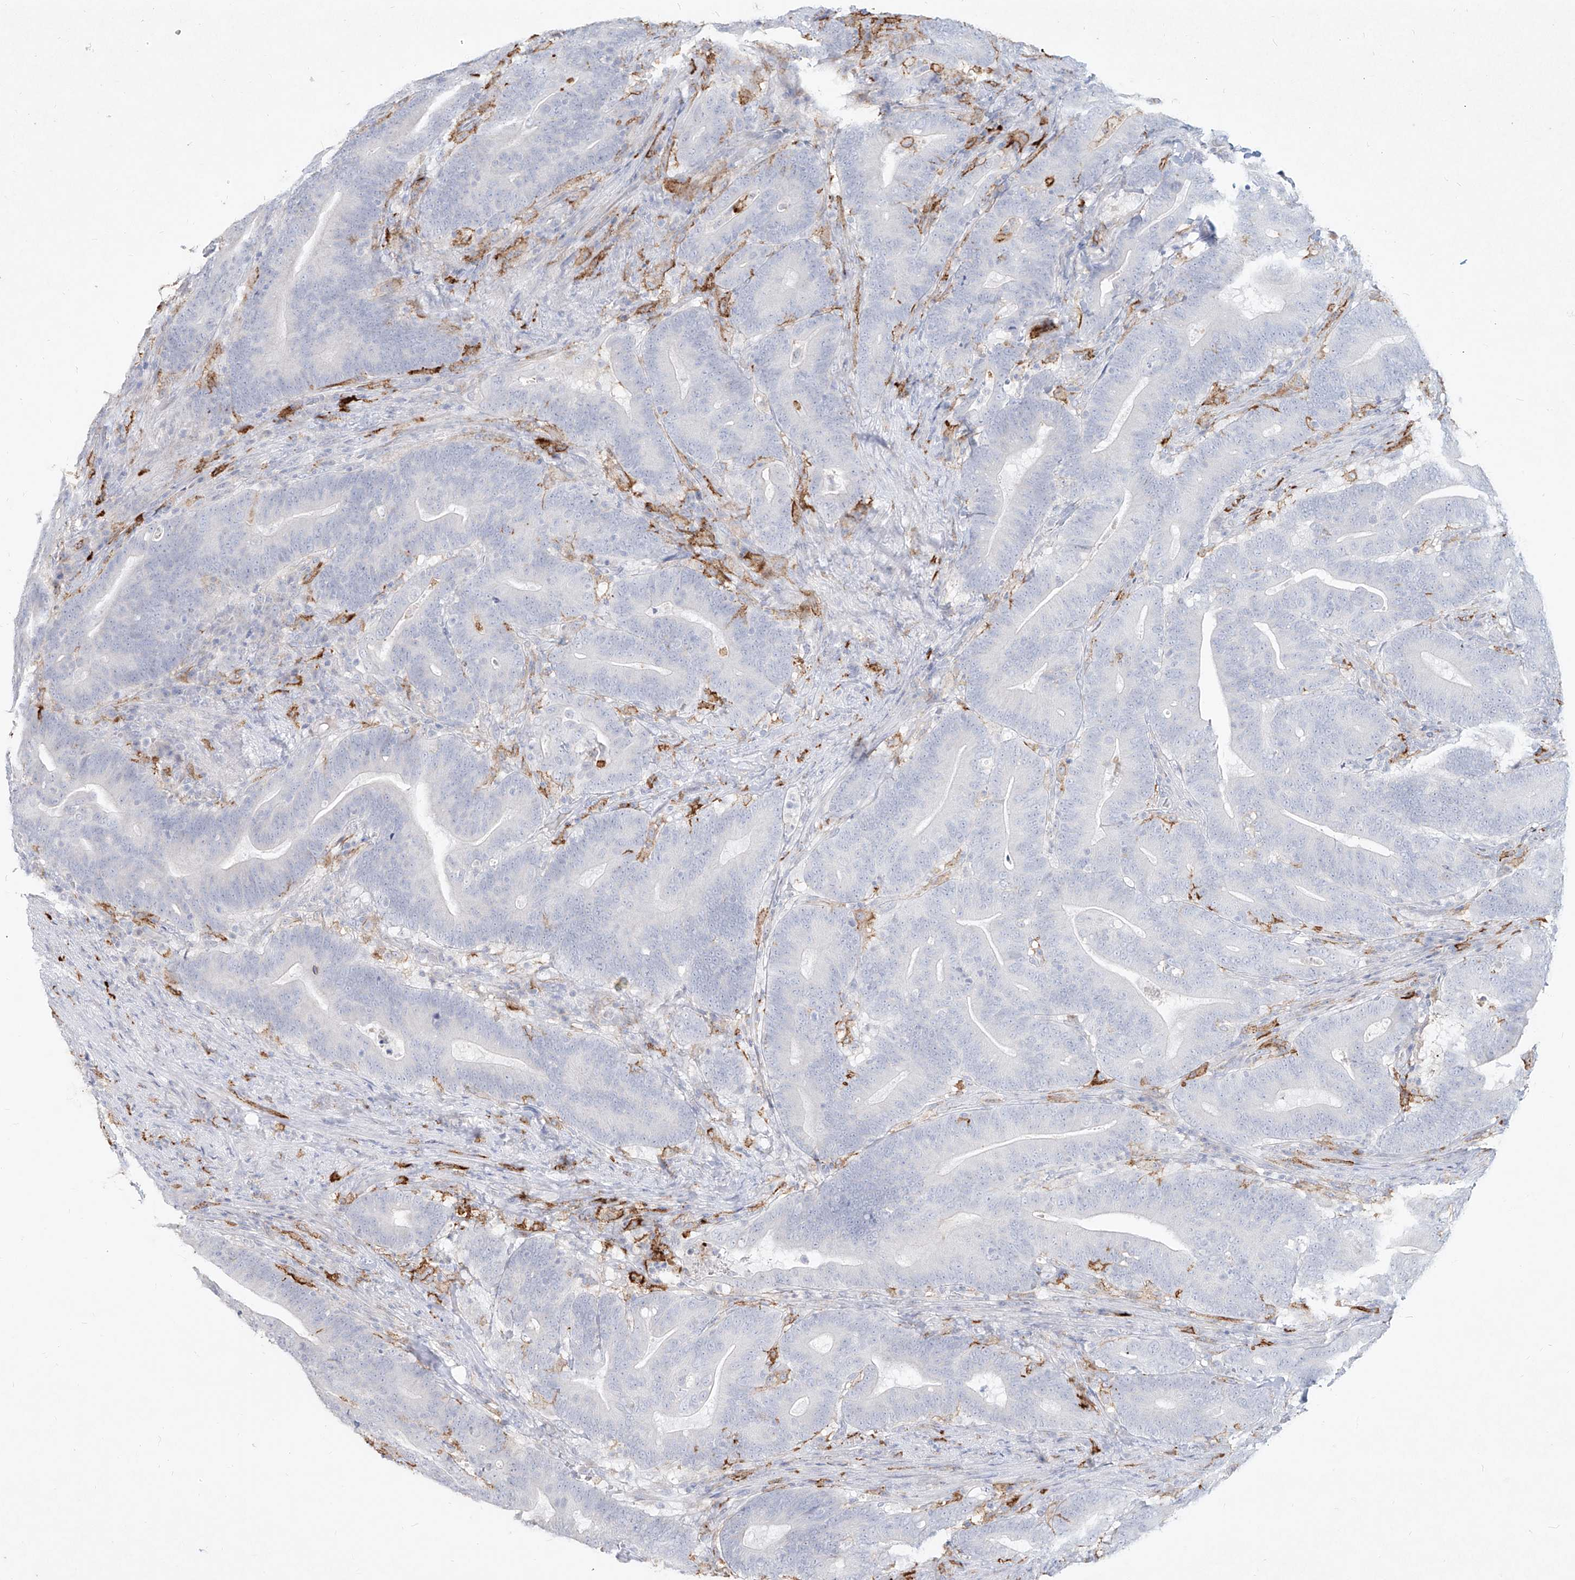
{"staining": {"intensity": "negative", "quantity": "none", "location": "none"}, "tissue": "colorectal cancer", "cell_type": "Tumor cells", "image_type": "cancer", "snomed": [{"axis": "morphology", "description": "Normal tissue, NOS"}, {"axis": "morphology", "description": "Adenocarcinoma, NOS"}, {"axis": "topography", "description": "Colon"}], "caption": "This is an IHC photomicrograph of colorectal cancer (adenocarcinoma). There is no staining in tumor cells.", "gene": "CD209", "patient": {"sex": "female", "age": 66}}